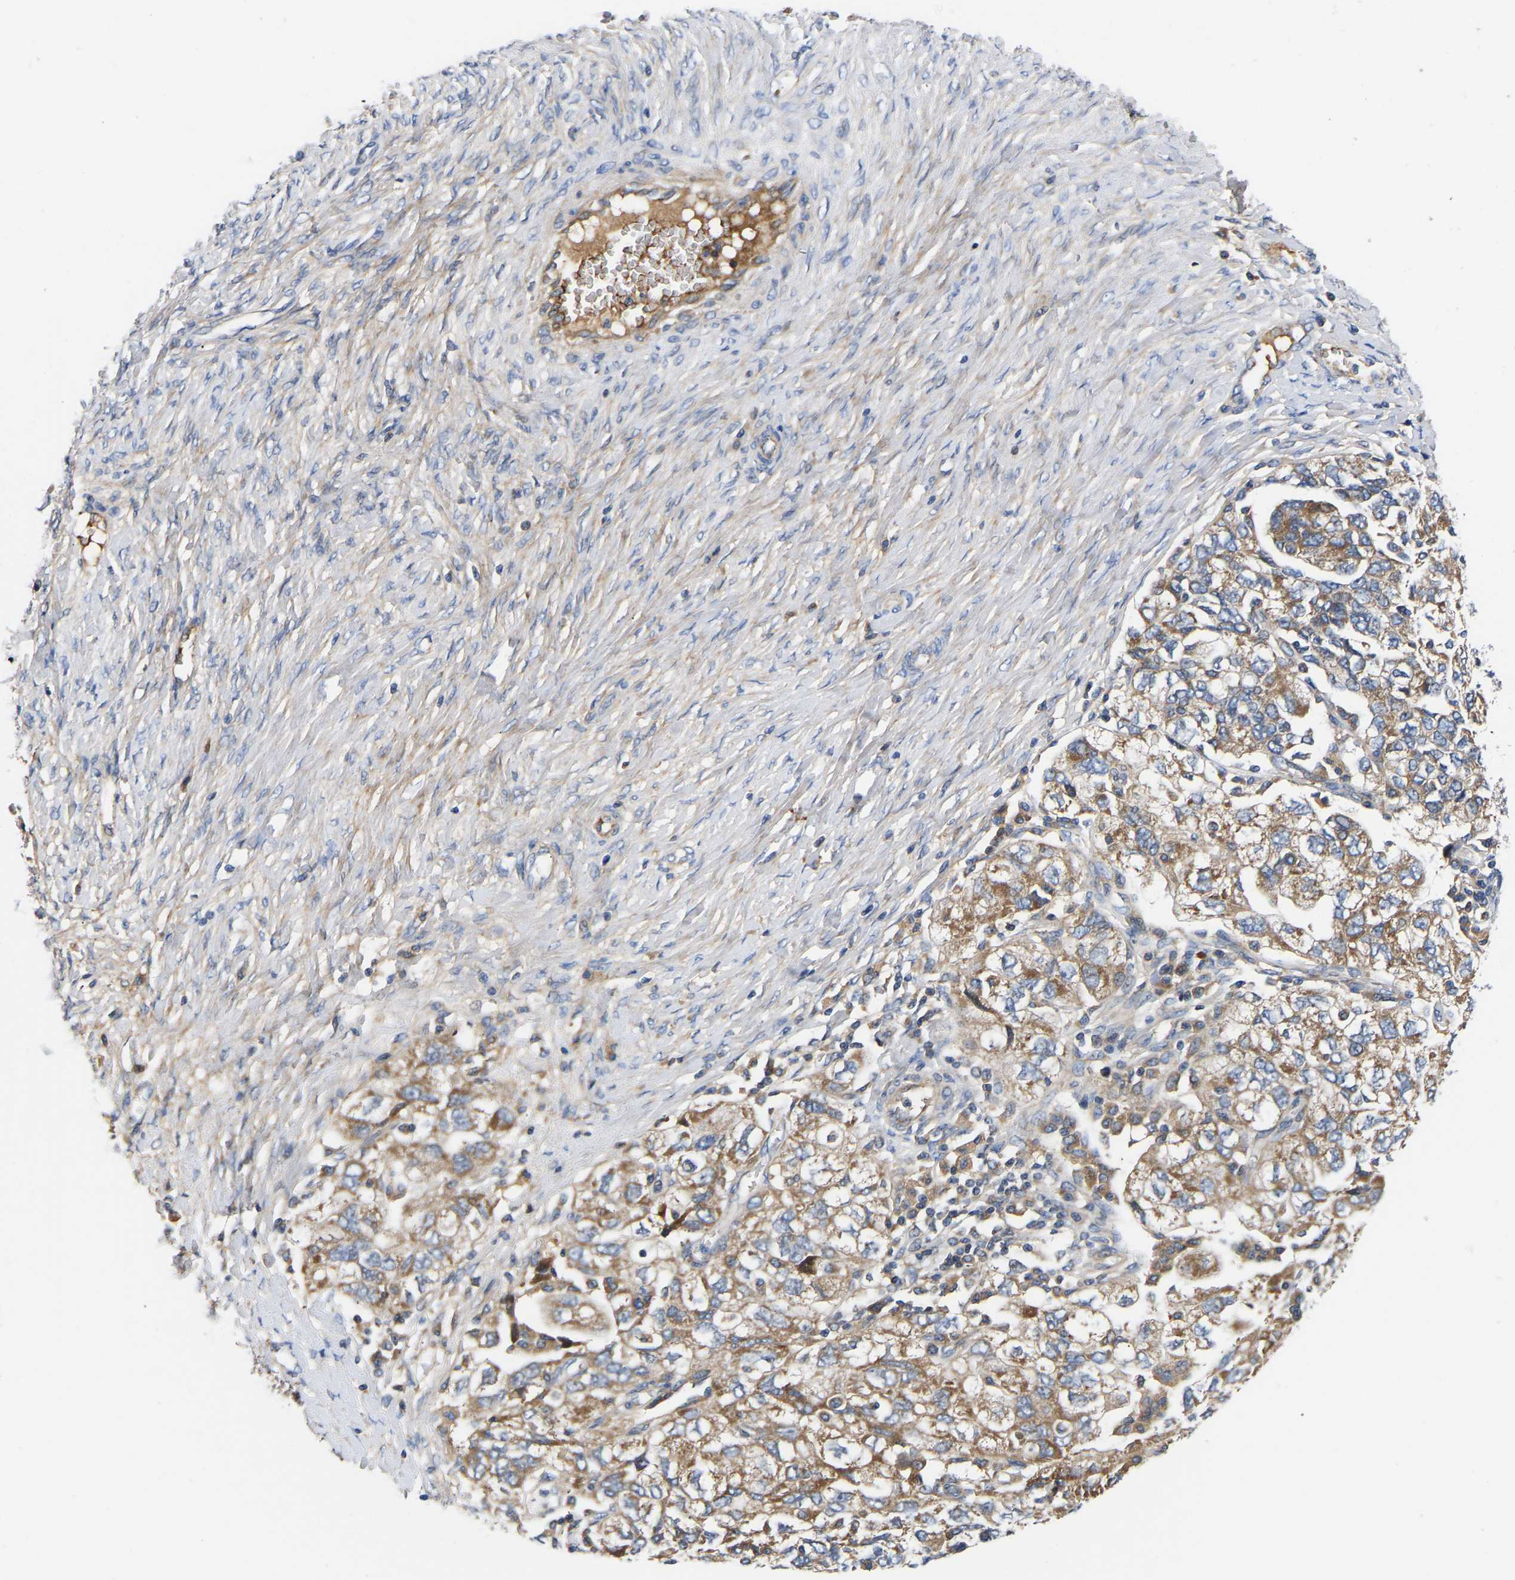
{"staining": {"intensity": "moderate", "quantity": ">75%", "location": "cytoplasmic/membranous"}, "tissue": "ovarian cancer", "cell_type": "Tumor cells", "image_type": "cancer", "snomed": [{"axis": "morphology", "description": "Carcinoma, NOS"}, {"axis": "morphology", "description": "Cystadenocarcinoma, serous, NOS"}, {"axis": "topography", "description": "Ovary"}], "caption": "This is a photomicrograph of immunohistochemistry staining of ovarian carcinoma, which shows moderate staining in the cytoplasmic/membranous of tumor cells.", "gene": "AIMP2", "patient": {"sex": "female", "age": 69}}